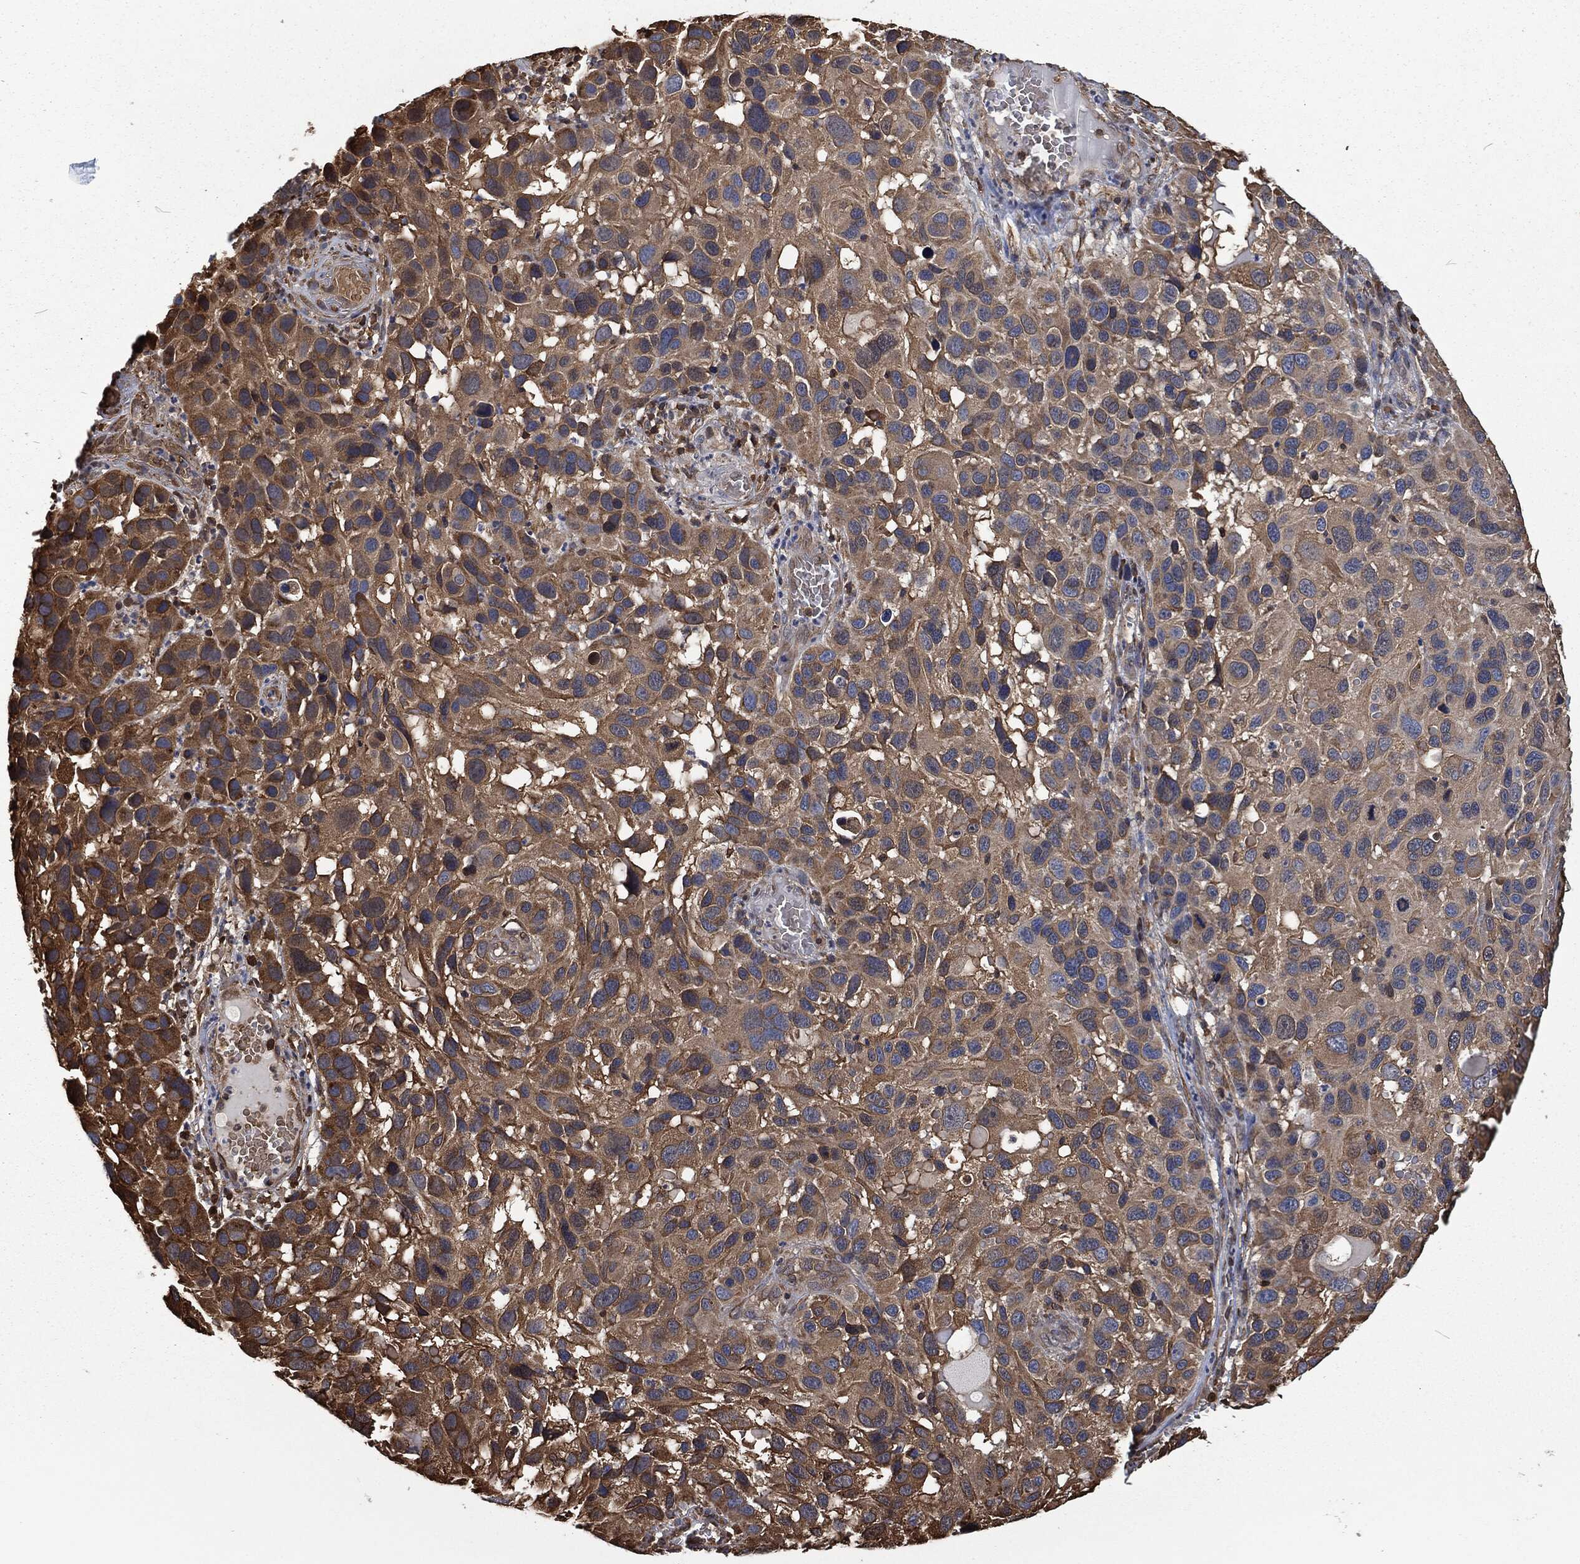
{"staining": {"intensity": "strong", "quantity": "25%-75%", "location": "cytoplasmic/membranous"}, "tissue": "melanoma", "cell_type": "Tumor cells", "image_type": "cancer", "snomed": [{"axis": "morphology", "description": "Malignant melanoma, NOS"}, {"axis": "topography", "description": "Skin"}], "caption": "Melanoma stained with immunohistochemistry reveals strong cytoplasmic/membranous expression in about 25%-75% of tumor cells.", "gene": "PRDX4", "patient": {"sex": "male", "age": 53}}